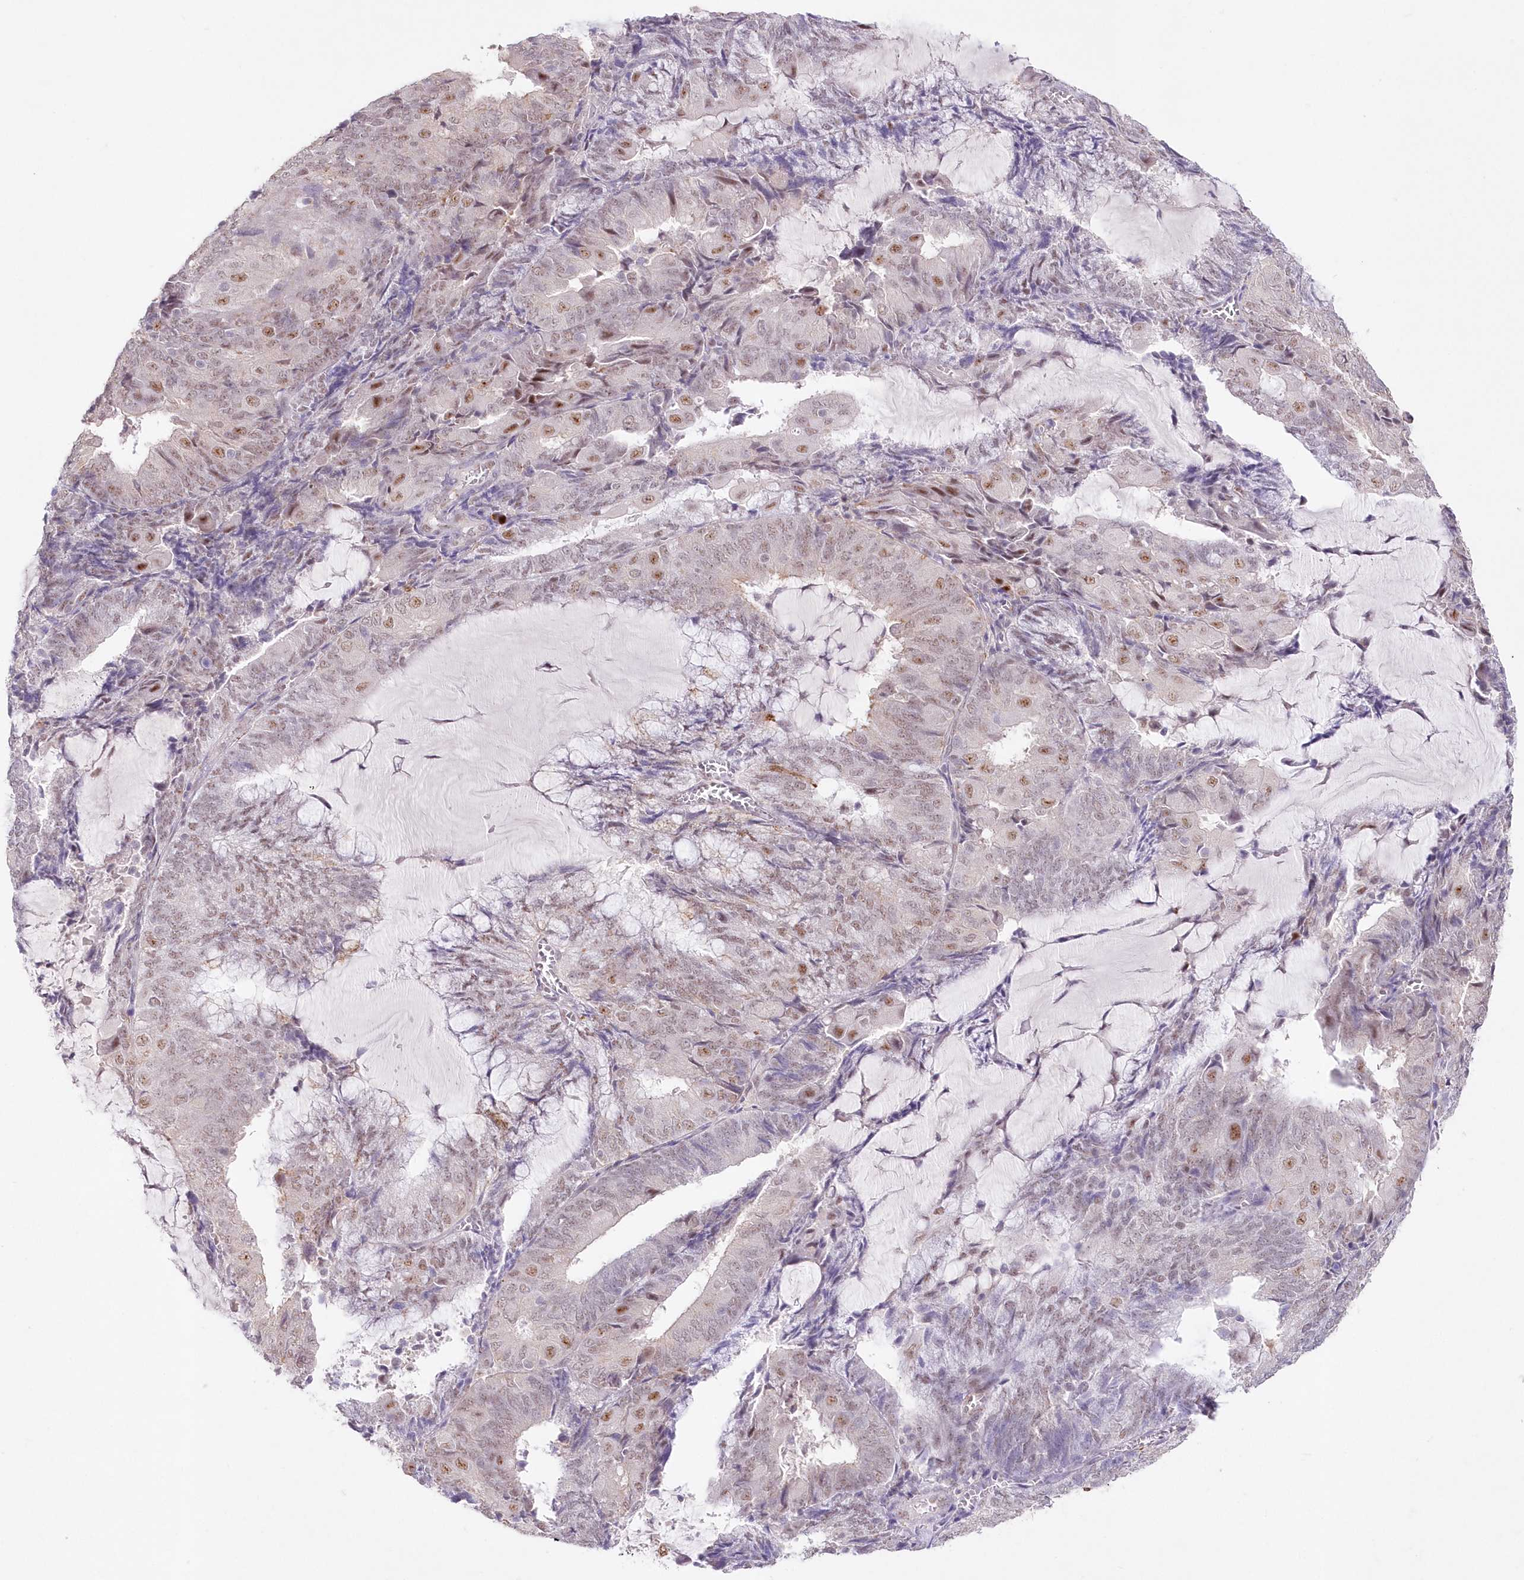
{"staining": {"intensity": "moderate", "quantity": "<25%", "location": "nuclear"}, "tissue": "endometrial cancer", "cell_type": "Tumor cells", "image_type": "cancer", "snomed": [{"axis": "morphology", "description": "Adenocarcinoma, NOS"}, {"axis": "topography", "description": "Endometrium"}], "caption": "A micrograph showing moderate nuclear expression in about <25% of tumor cells in endometrial cancer, as visualized by brown immunohistochemical staining.", "gene": "RBM27", "patient": {"sex": "female", "age": 81}}